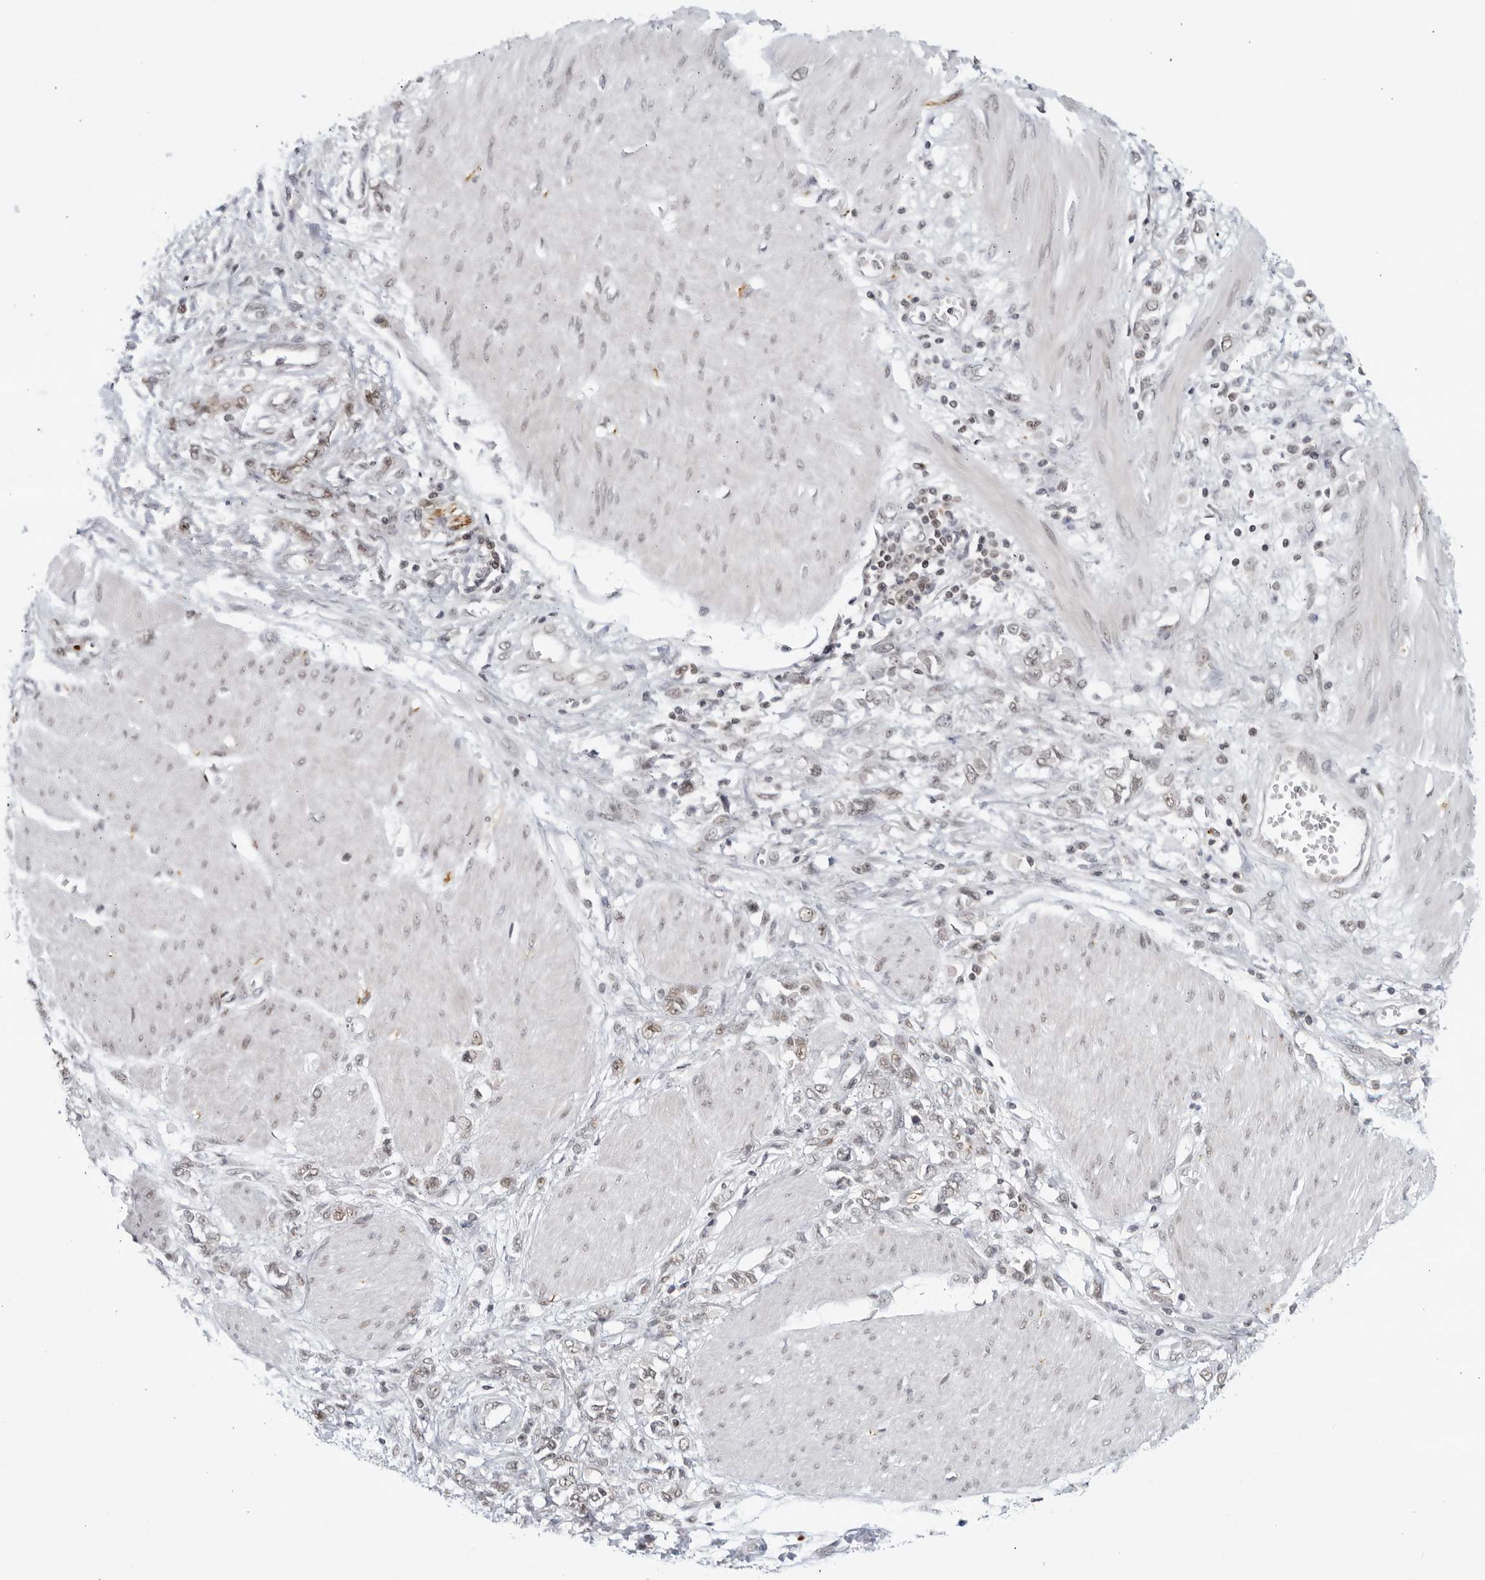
{"staining": {"intensity": "negative", "quantity": "none", "location": "none"}, "tissue": "stomach cancer", "cell_type": "Tumor cells", "image_type": "cancer", "snomed": [{"axis": "morphology", "description": "Adenocarcinoma, NOS"}, {"axis": "topography", "description": "Stomach"}], "caption": "There is no significant expression in tumor cells of stomach cancer.", "gene": "CC2D1B", "patient": {"sex": "female", "age": 76}}